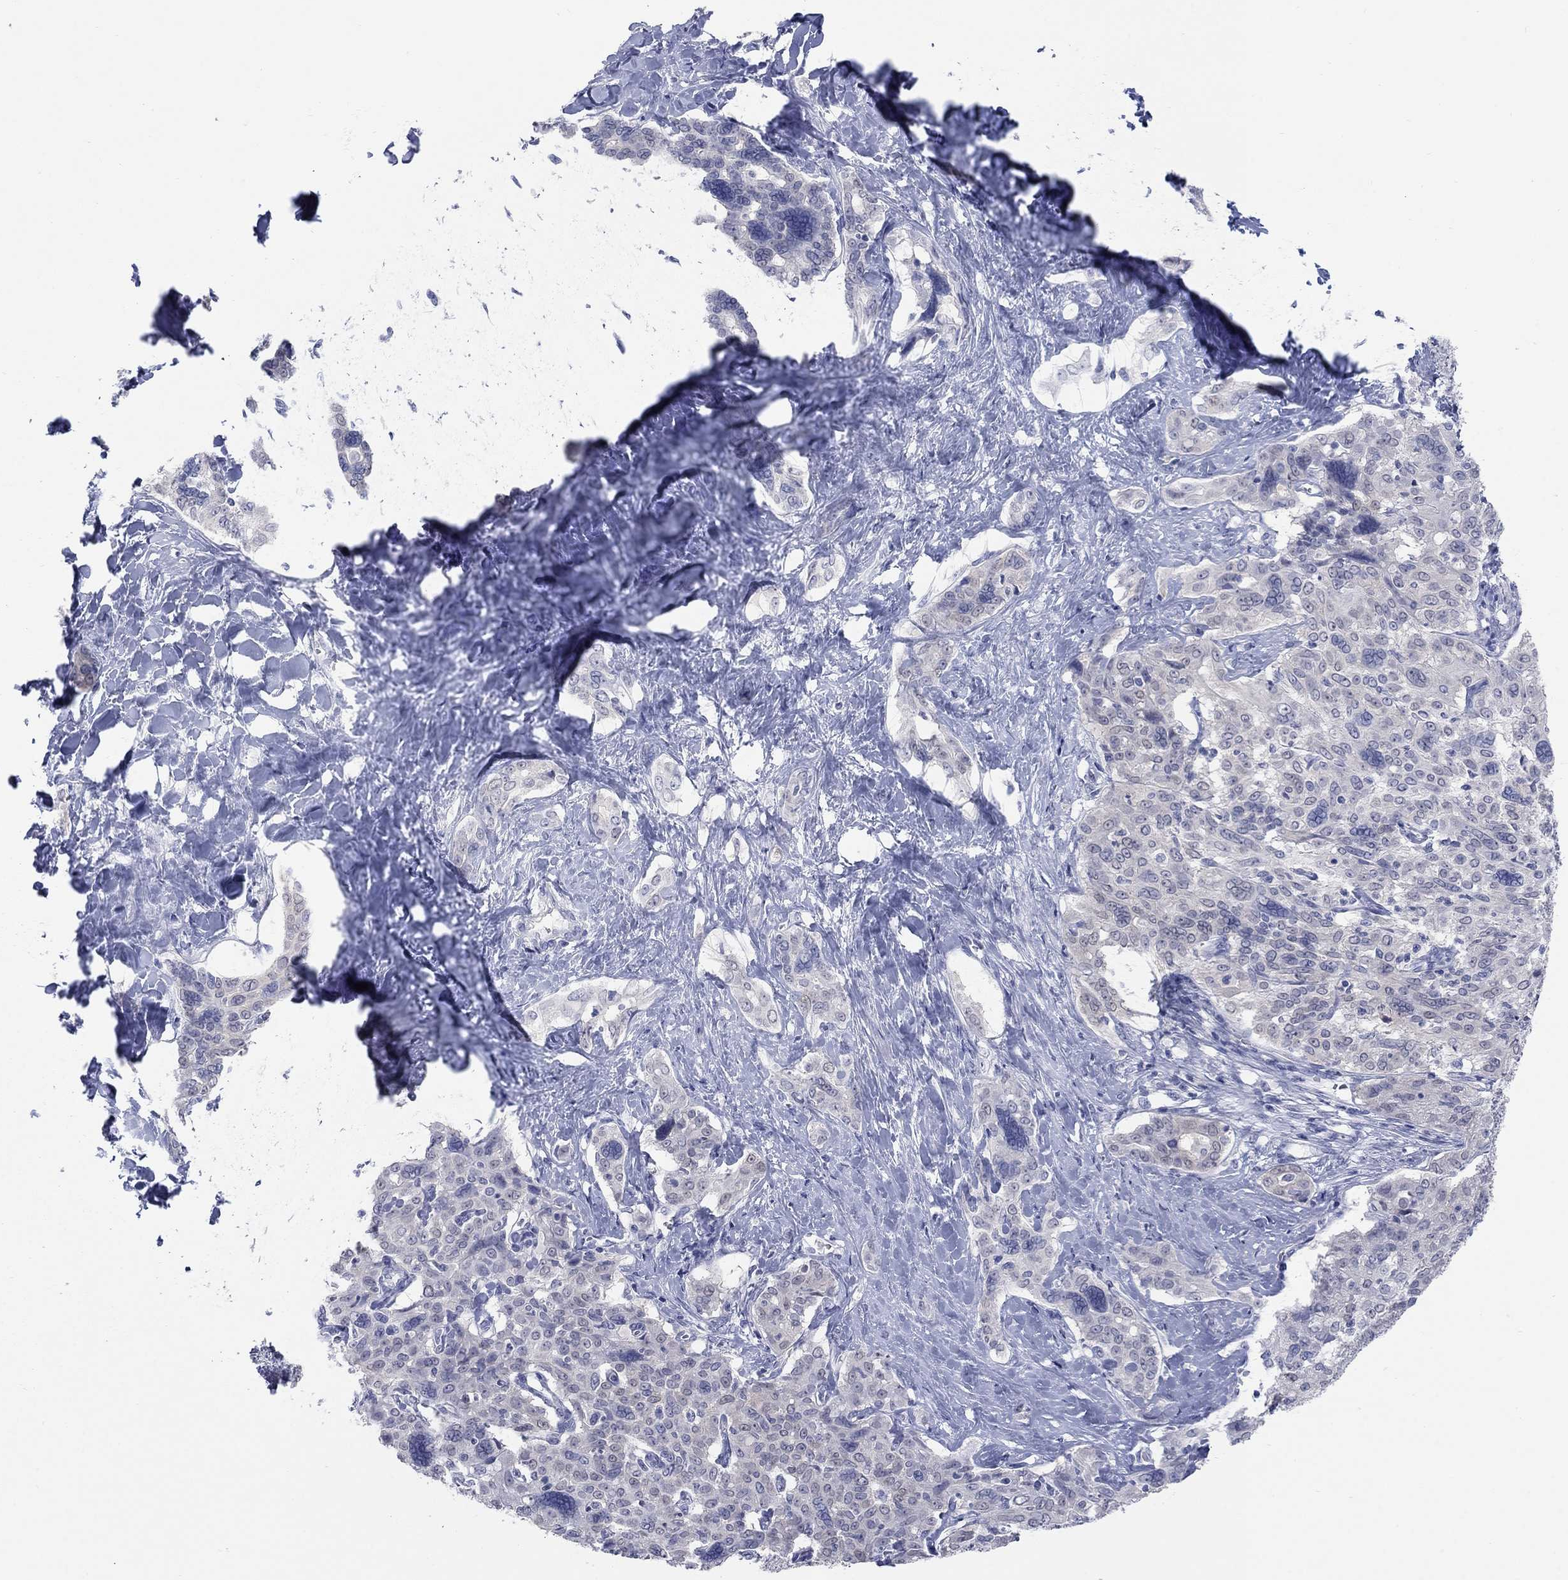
{"staining": {"intensity": "negative", "quantity": "none", "location": "none"}, "tissue": "liver cancer", "cell_type": "Tumor cells", "image_type": "cancer", "snomed": [{"axis": "morphology", "description": "Cholangiocarcinoma"}, {"axis": "topography", "description": "Liver"}], "caption": "Immunohistochemistry (IHC) histopathology image of neoplastic tissue: liver cancer (cholangiocarcinoma) stained with DAB (3,3'-diaminobenzidine) reveals no significant protein staining in tumor cells. (Brightfield microscopy of DAB (3,3'-diaminobenzidine) immunohistochemistry (IHC) at high magnification).", "gene": "ATP6V1G2", "patient": {"sex": "female", "age": 47}}